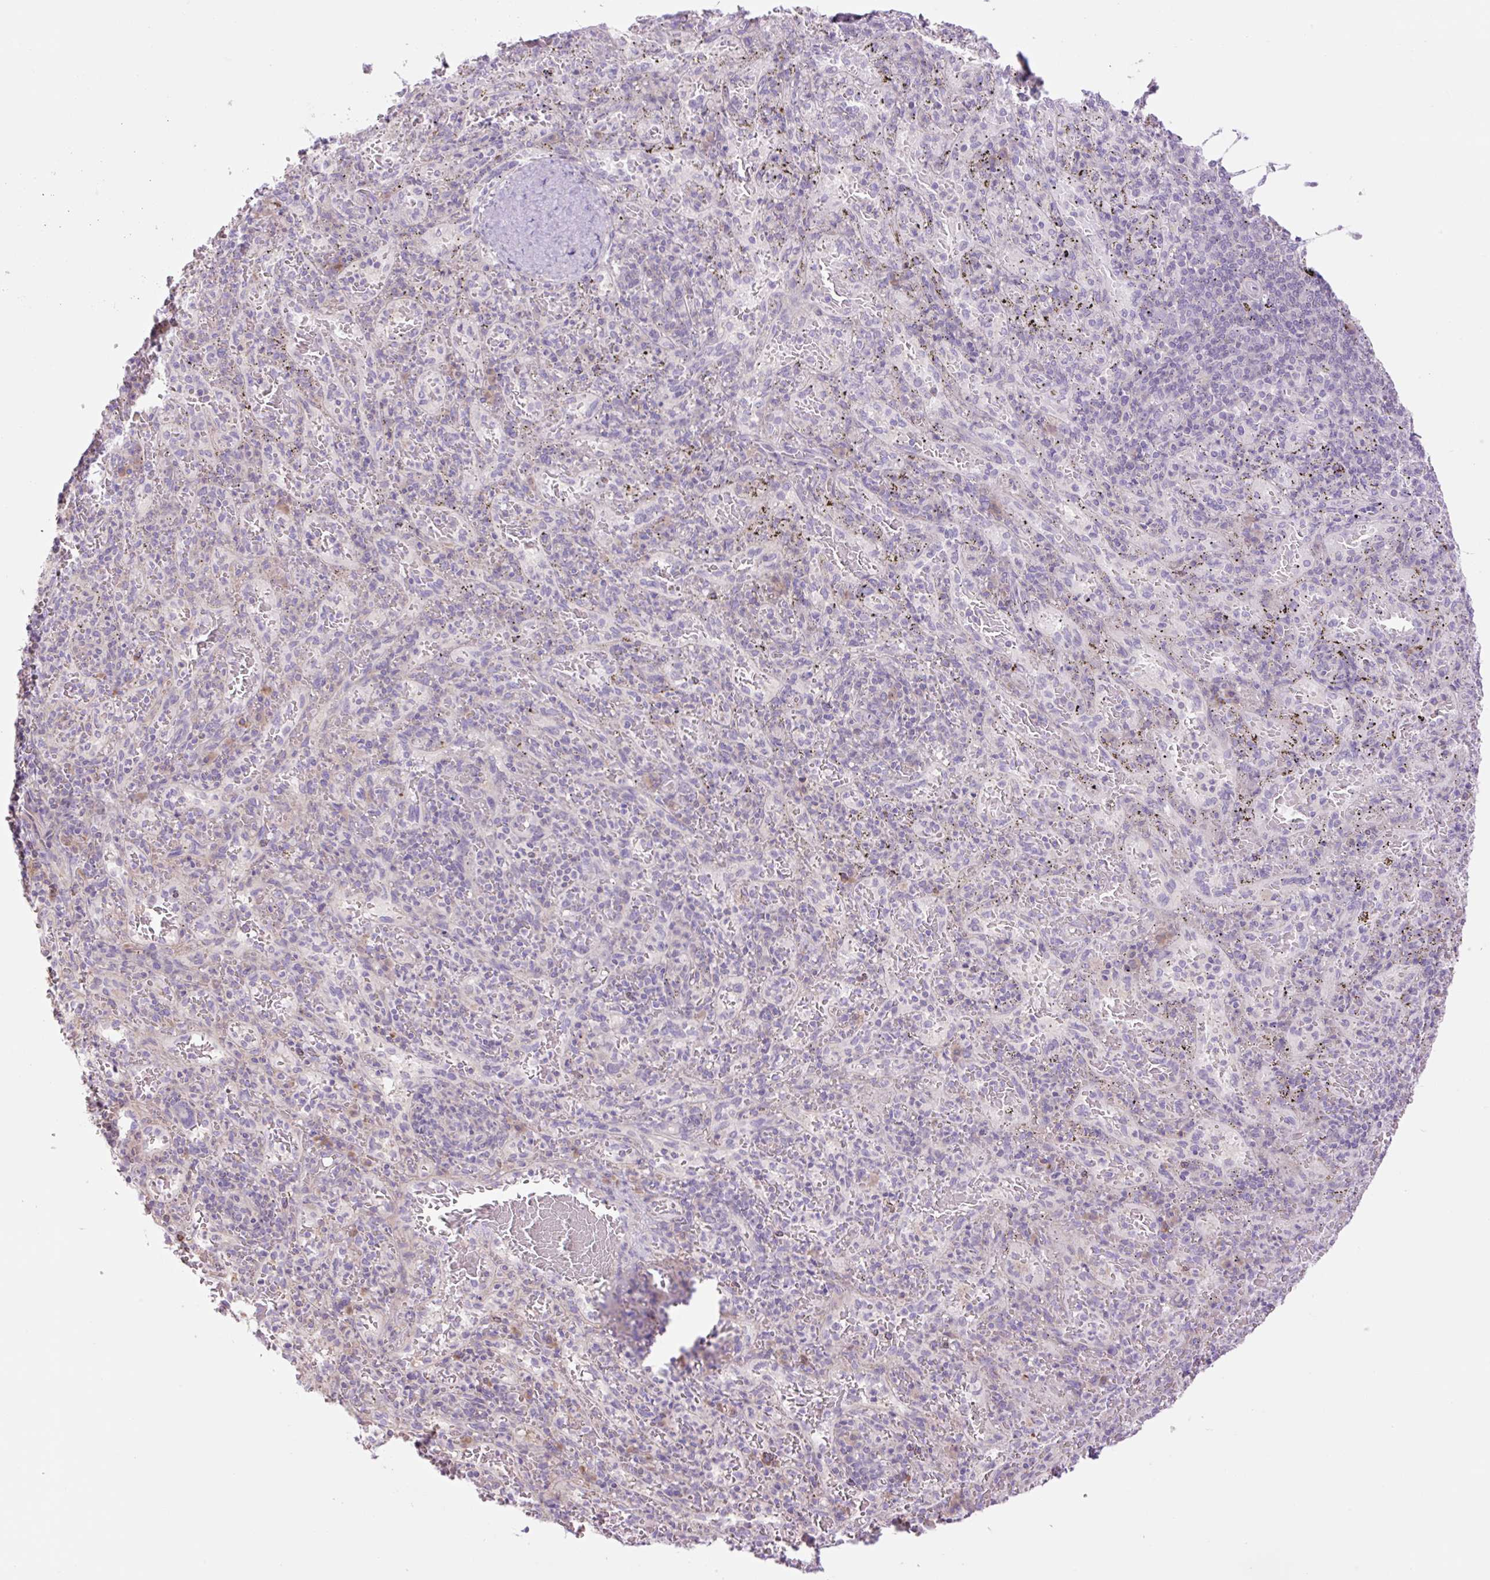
{"staining": {"intensity": "negative", "quantity": "none", "location": "none"}, "tissue": "spleen", "cell_type": "Cells in red pulp", "image_type": "normal", "snomed": [{"axis": "morphology", "description": "Normal tissue, NOS"}, {"axis": "topography", "description": "Spleen"}], "caption": "The photomicrograph demonstrates no significant staining in cells in red pulp of spleen.", "gene": "GRID2", "patient": {"sex": "male", "age": 57}}